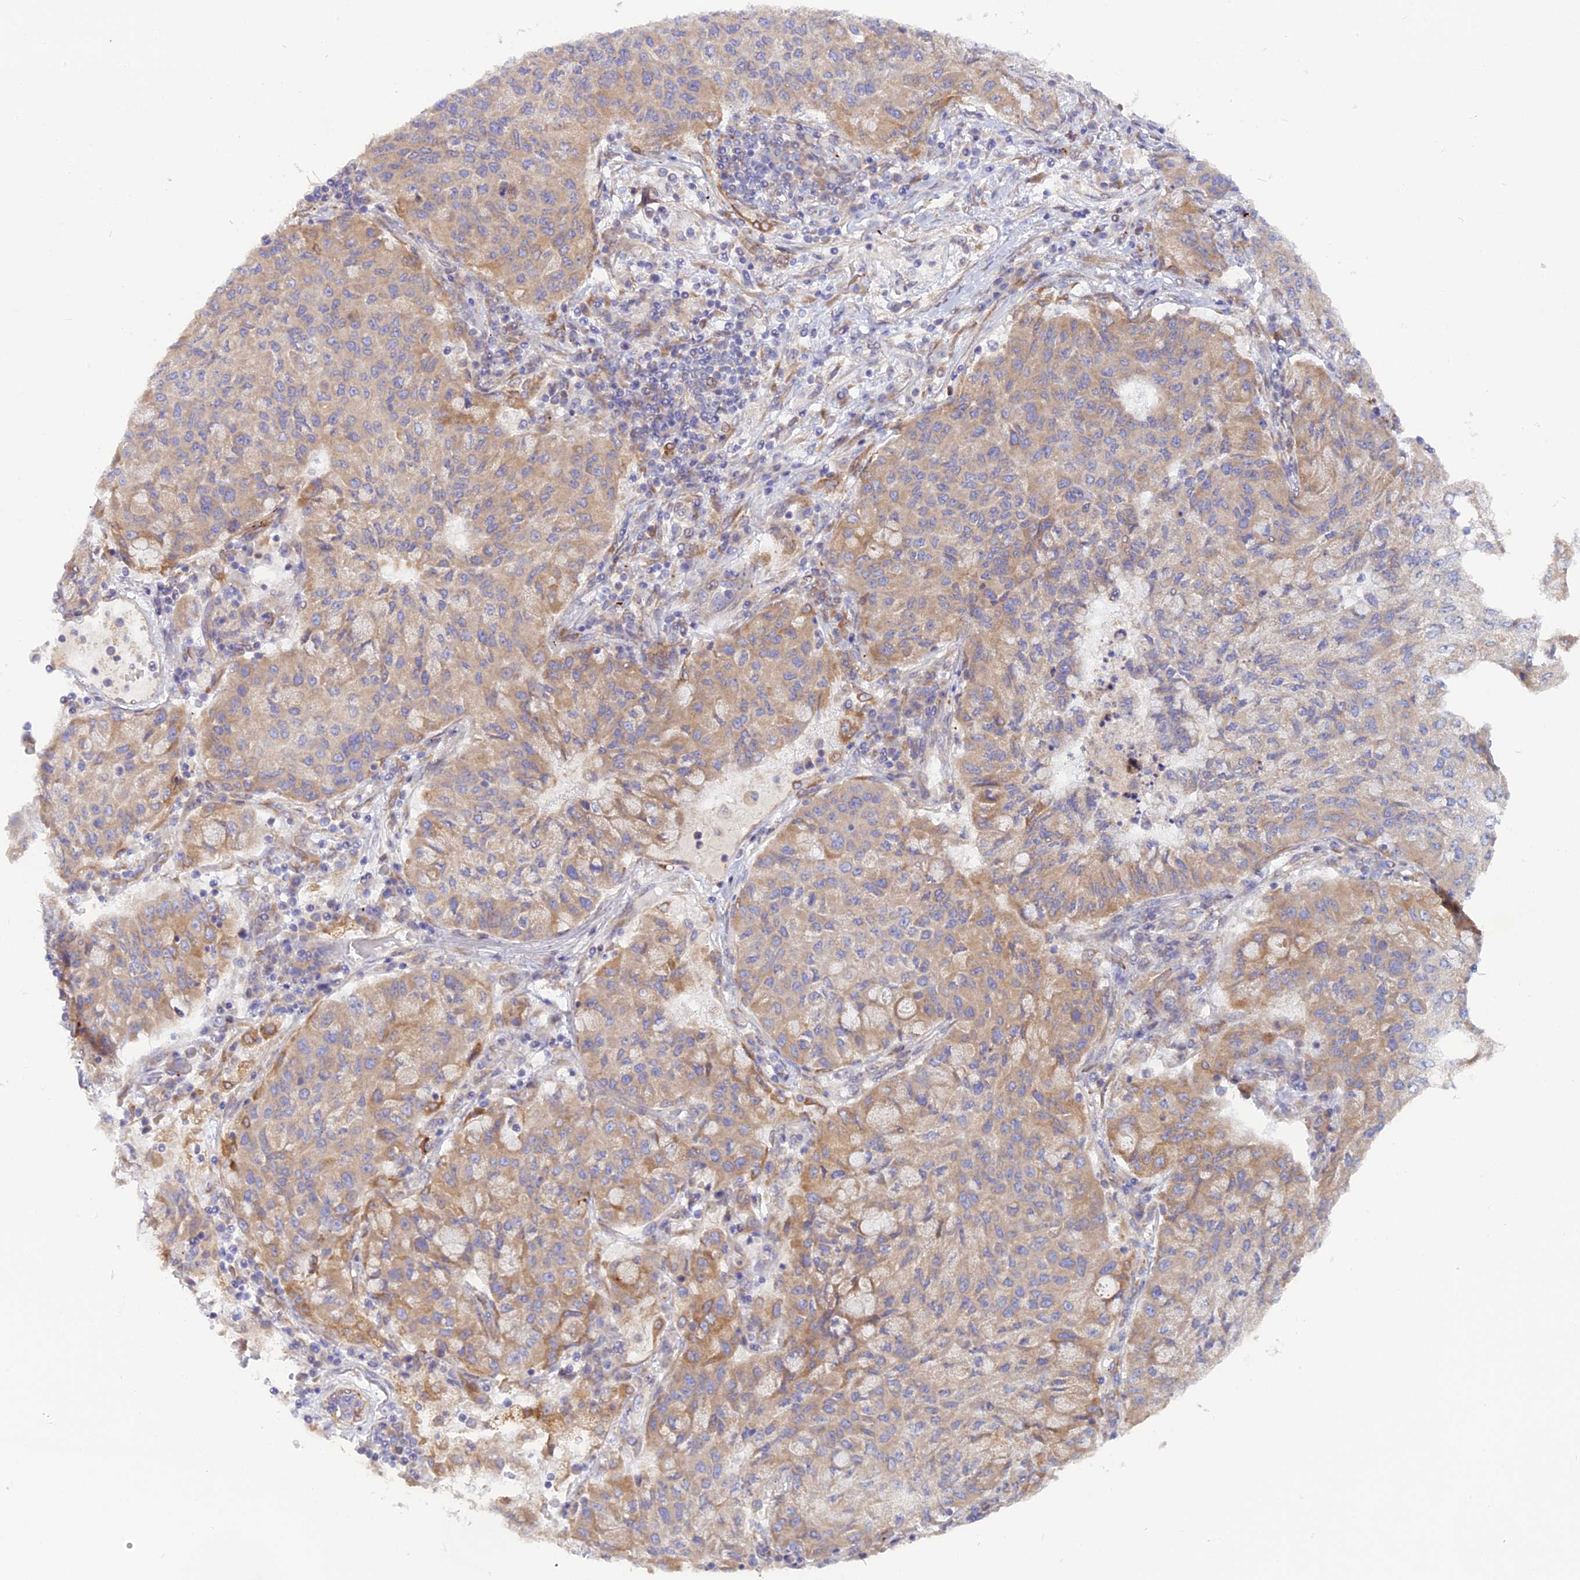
{"staining": {"intensity": "moderate", "quantity": ">75%", "location": "cytoplasmic/membranous"}, "tissue": "lung cancer", "cell_type": "Tumor cells", "image_type": "cancer", "snomed": [{"axis": "morphology", "description": "Squamous cell carcinoma, NOS"}, {"axis": "topography", "description": "Lung"}], "caption": "Approximately >75% of tumor cells in lung squamous cell carcinoma show moderate cytoplasmic/membranous protein staining as visualized by brown immunohistochemical staining.", "gene": "TLCD1", "patient": {"sex": "male", "age": 74}}